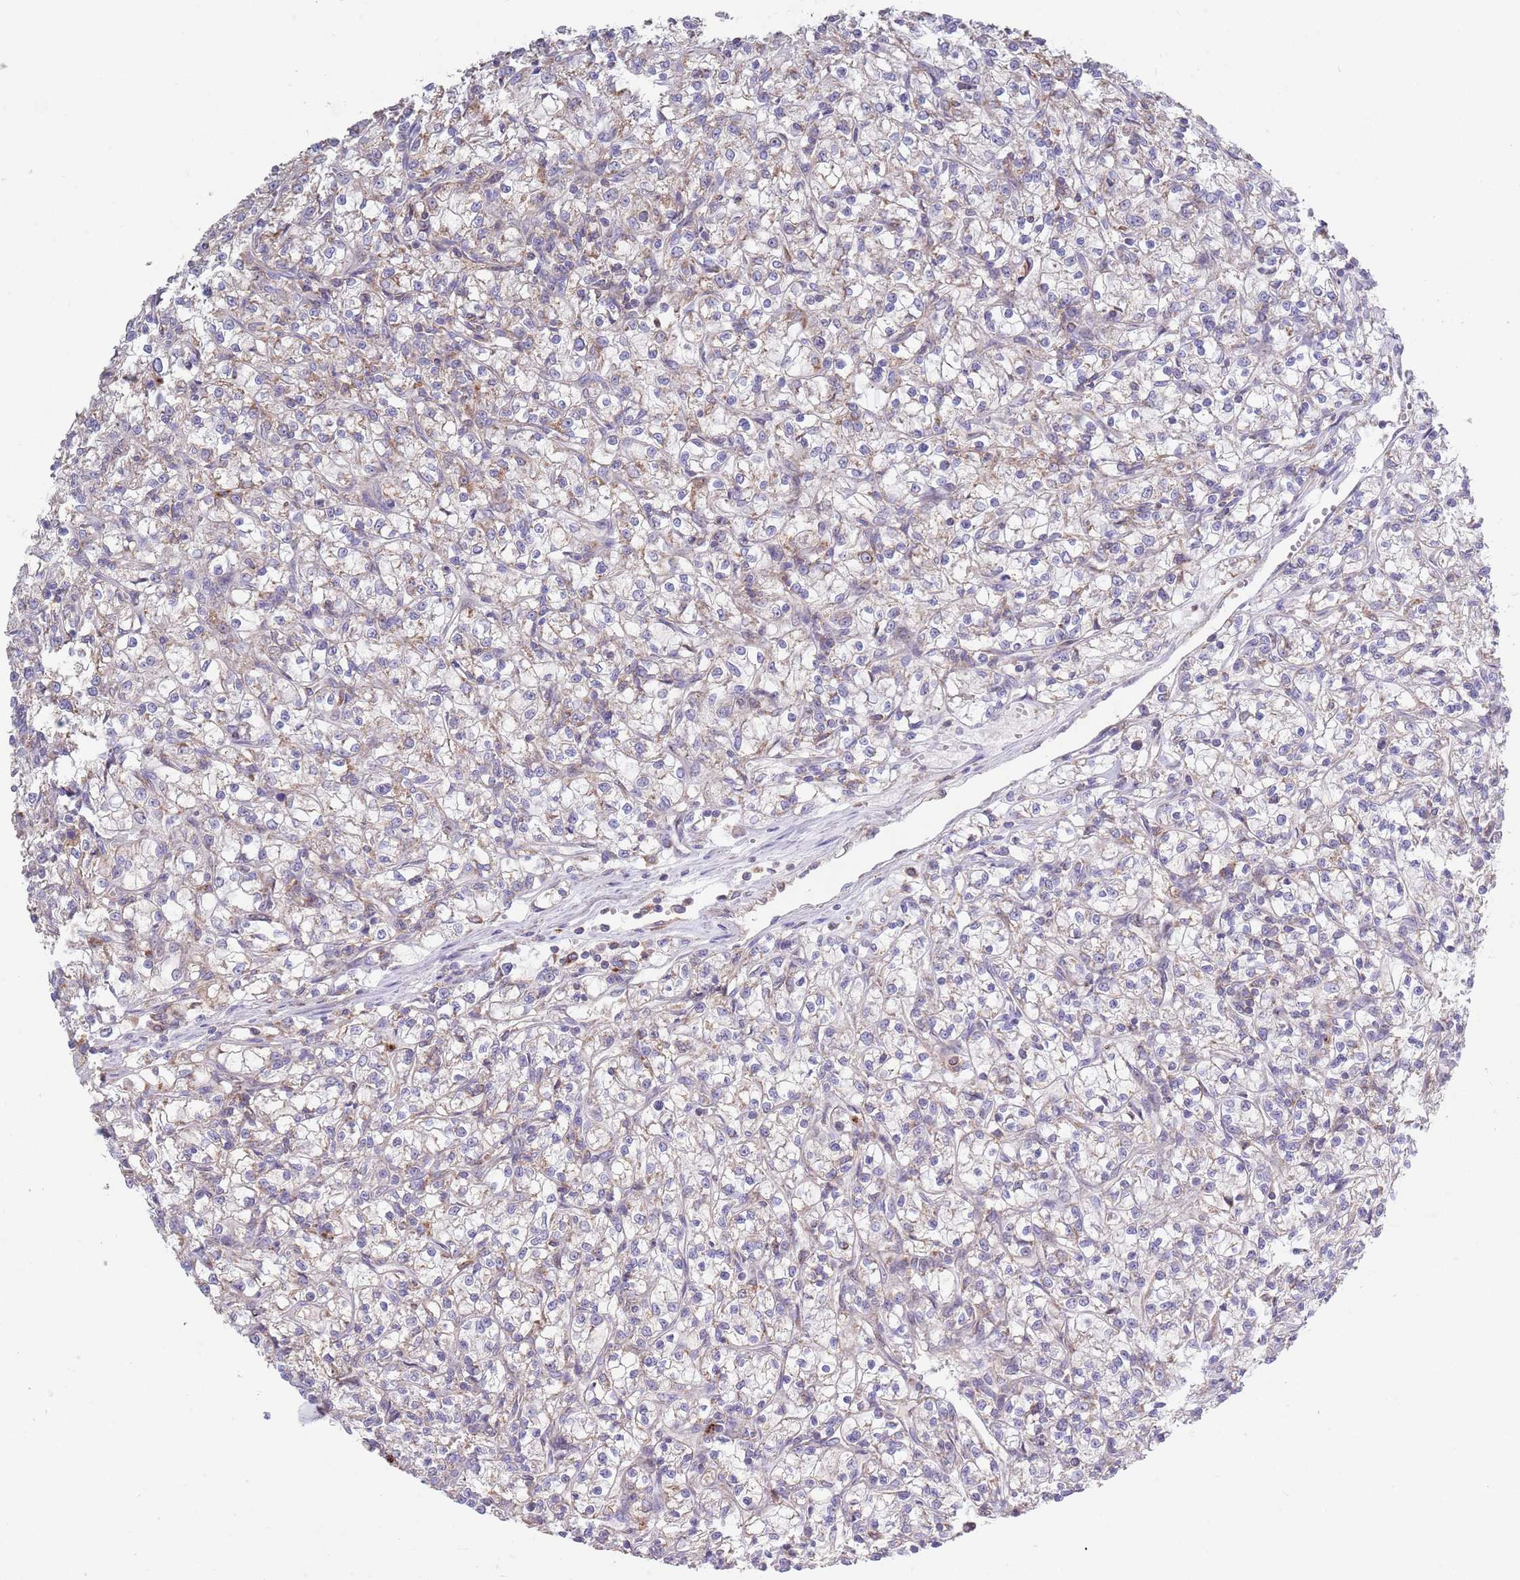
{"staining": {"intensity": "weak", "quantity": "<25%", "location": "cytoplasmic/membranous"}, "tissue": "renal cancer", "cell_type": "Tumor cells", "image_type": "cancer", "snomed": [{"axis": "morphology", "description": "Adenocarcinoma, NOS"}, {"axis": "topography", "description": "Kidney"}], "caption": "A high-resolution photomicrograph shows immunohistochemistry (IHC) staining of renal cancer, which demonstrates no significant positivity in tumor cells.", "gene": "DDT", "patient": {"sex": "female", "age": 59}}